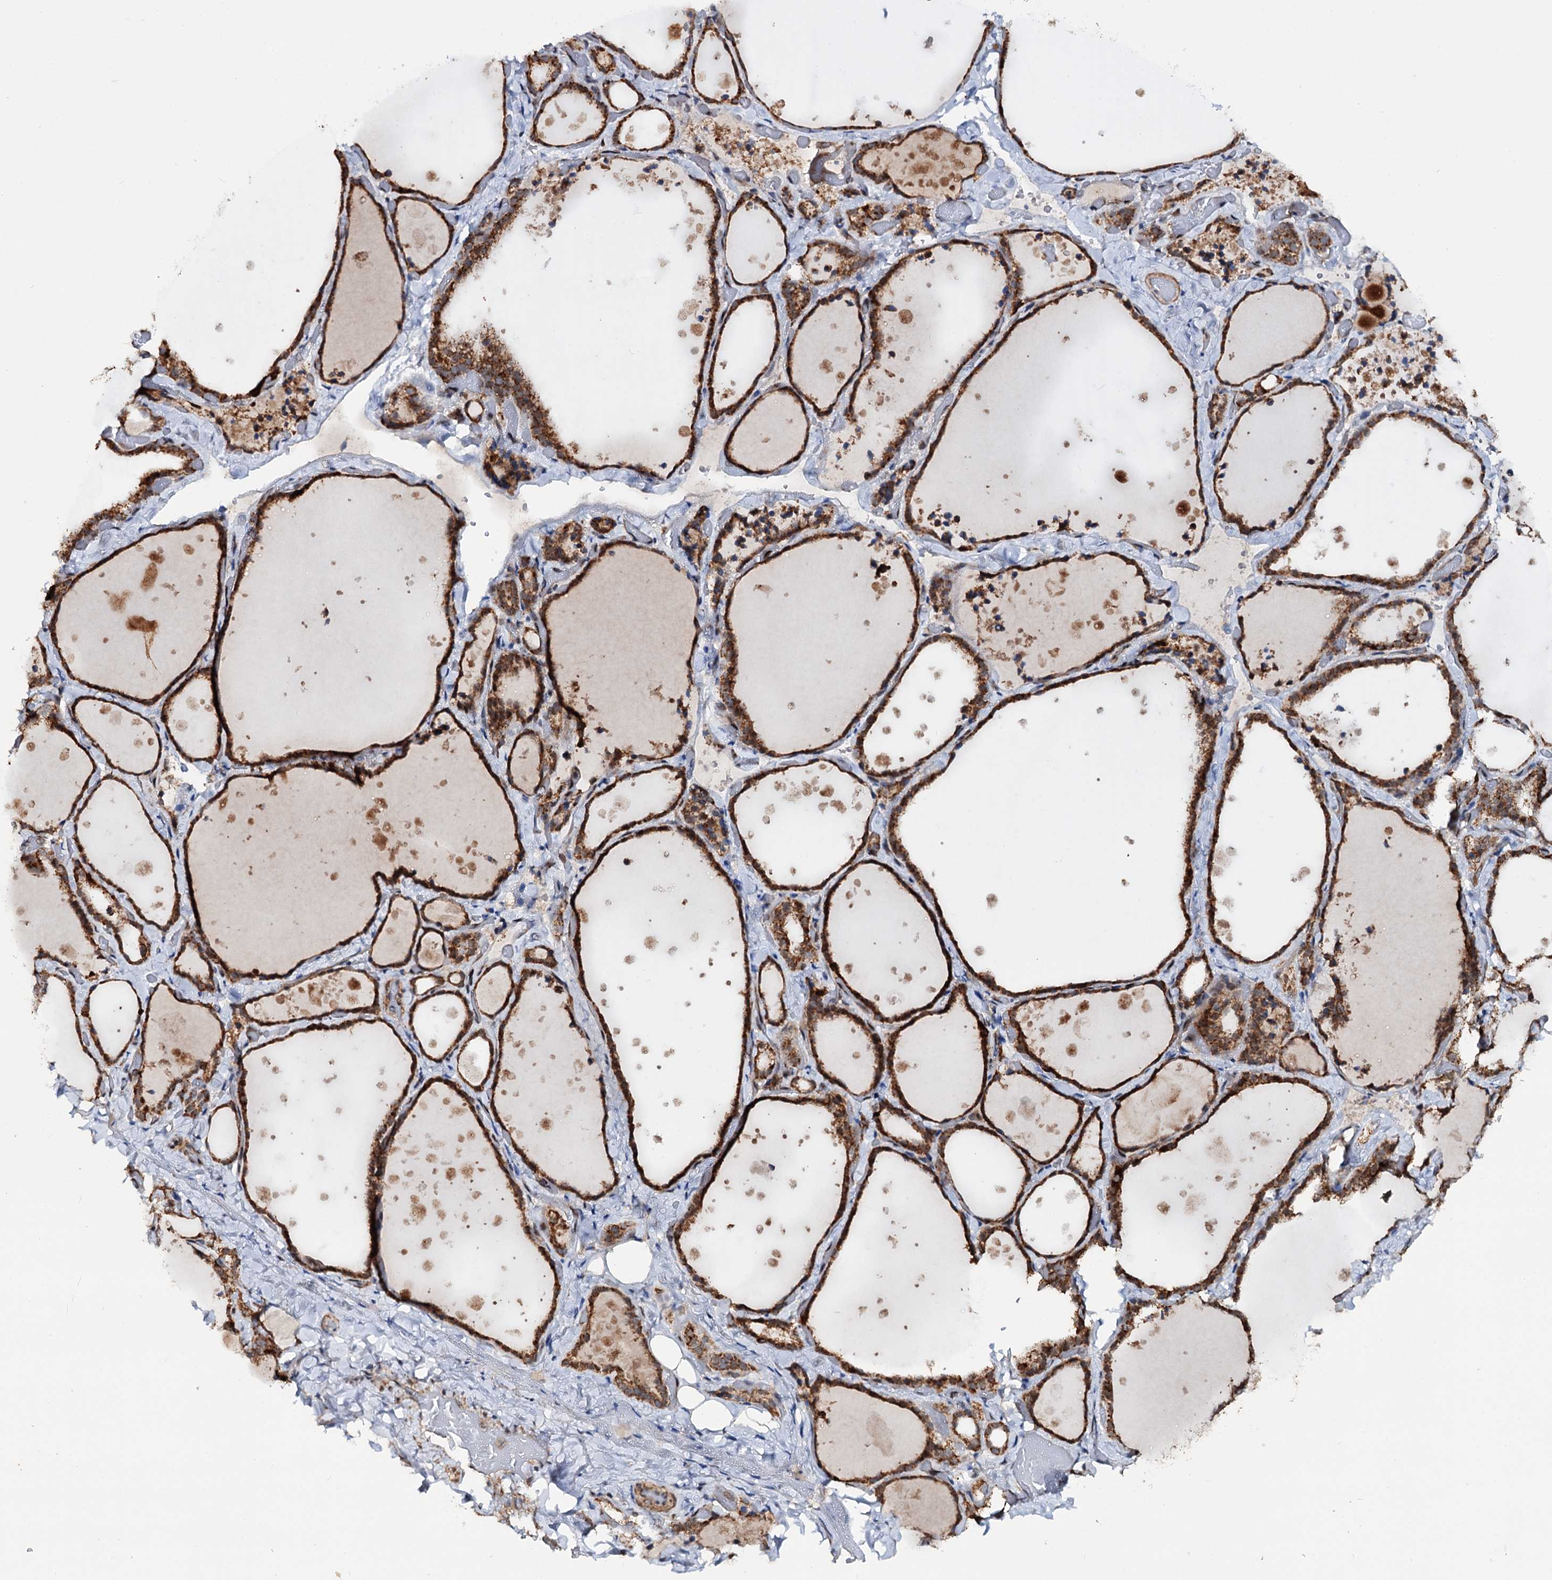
{"staining": {"intensity": "strong", "quantity": ">75%", "location": "cytoplasmic/membranous"}, "tissue": "thyroid gland", "cell_type": "Glandular cells", "image_type": "normal", "snomed": [{"axis": "morphology", "description": "Normal tissue, NOS"}, {"axis": "topography", "description": "Thyroid gland"}], "caption": "Thyroid gland stained with immunohistochemistry exhibits strong cytoplasmic/membranous positivity in about >75% of glandular cells. (DAB = brown stain, brightfield microscopy at high magnification).", "gene": "CEP76", "patient": {"sex": "female", "age": 44}}